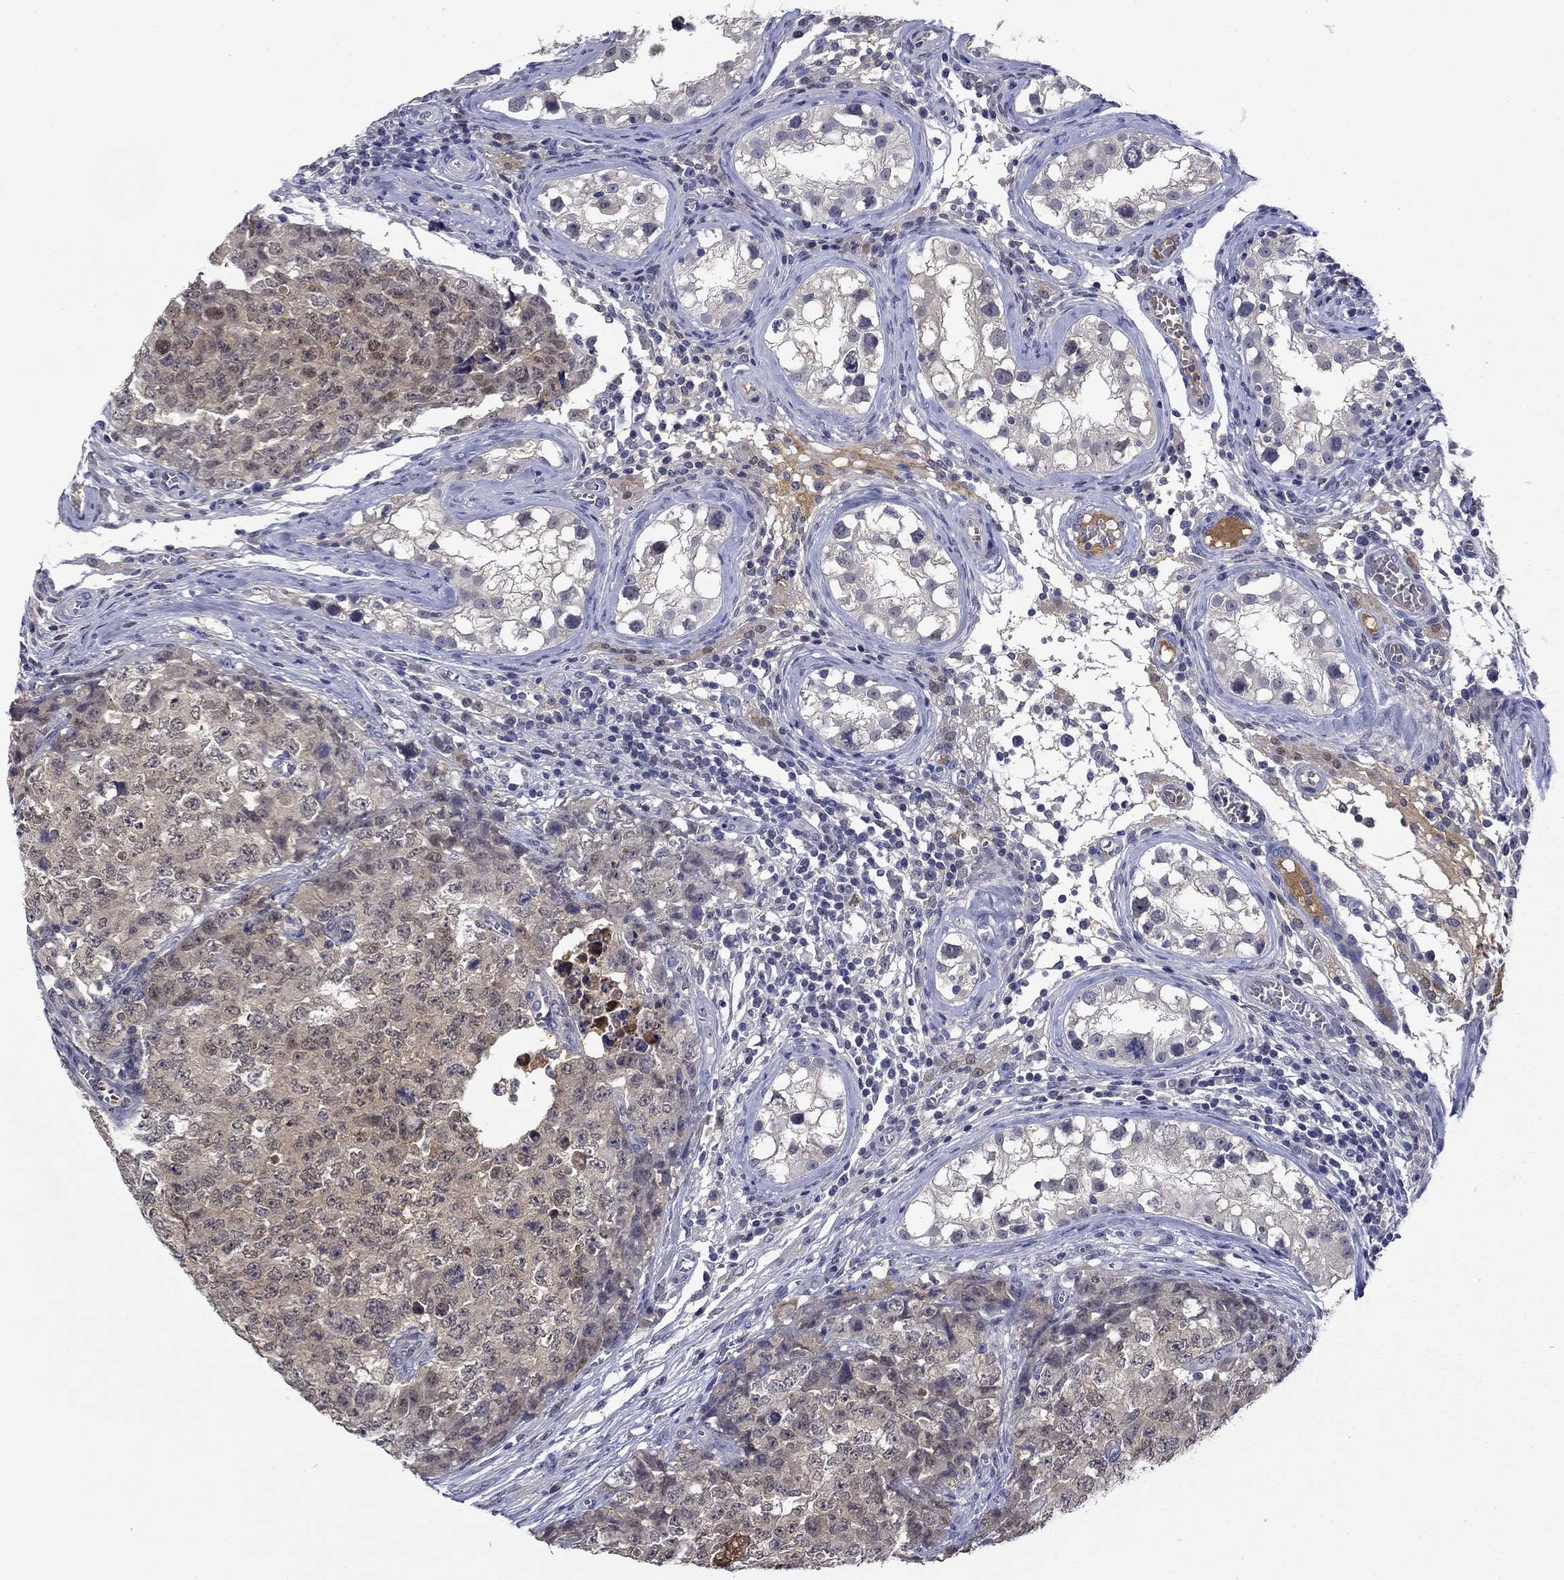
{"staining": {"intensity": "negative", "quantity": "none", "location": "none"}, "tissue": "testis cancer", "cell_type": "Tumor cells", "image_type": "cancer", "snomed": [{"axis": "morphology", "description": "Carcinoma, Embryonal, NOS"}, {"axis": "topography", "description": "Testis"}], "caption": "An IHC photomicrograph of testis cancer is shown. There is no staining in tumor cells of testis cancer.", "gene": "DDTL", "patient": {"sex": "male", "age": 23}}